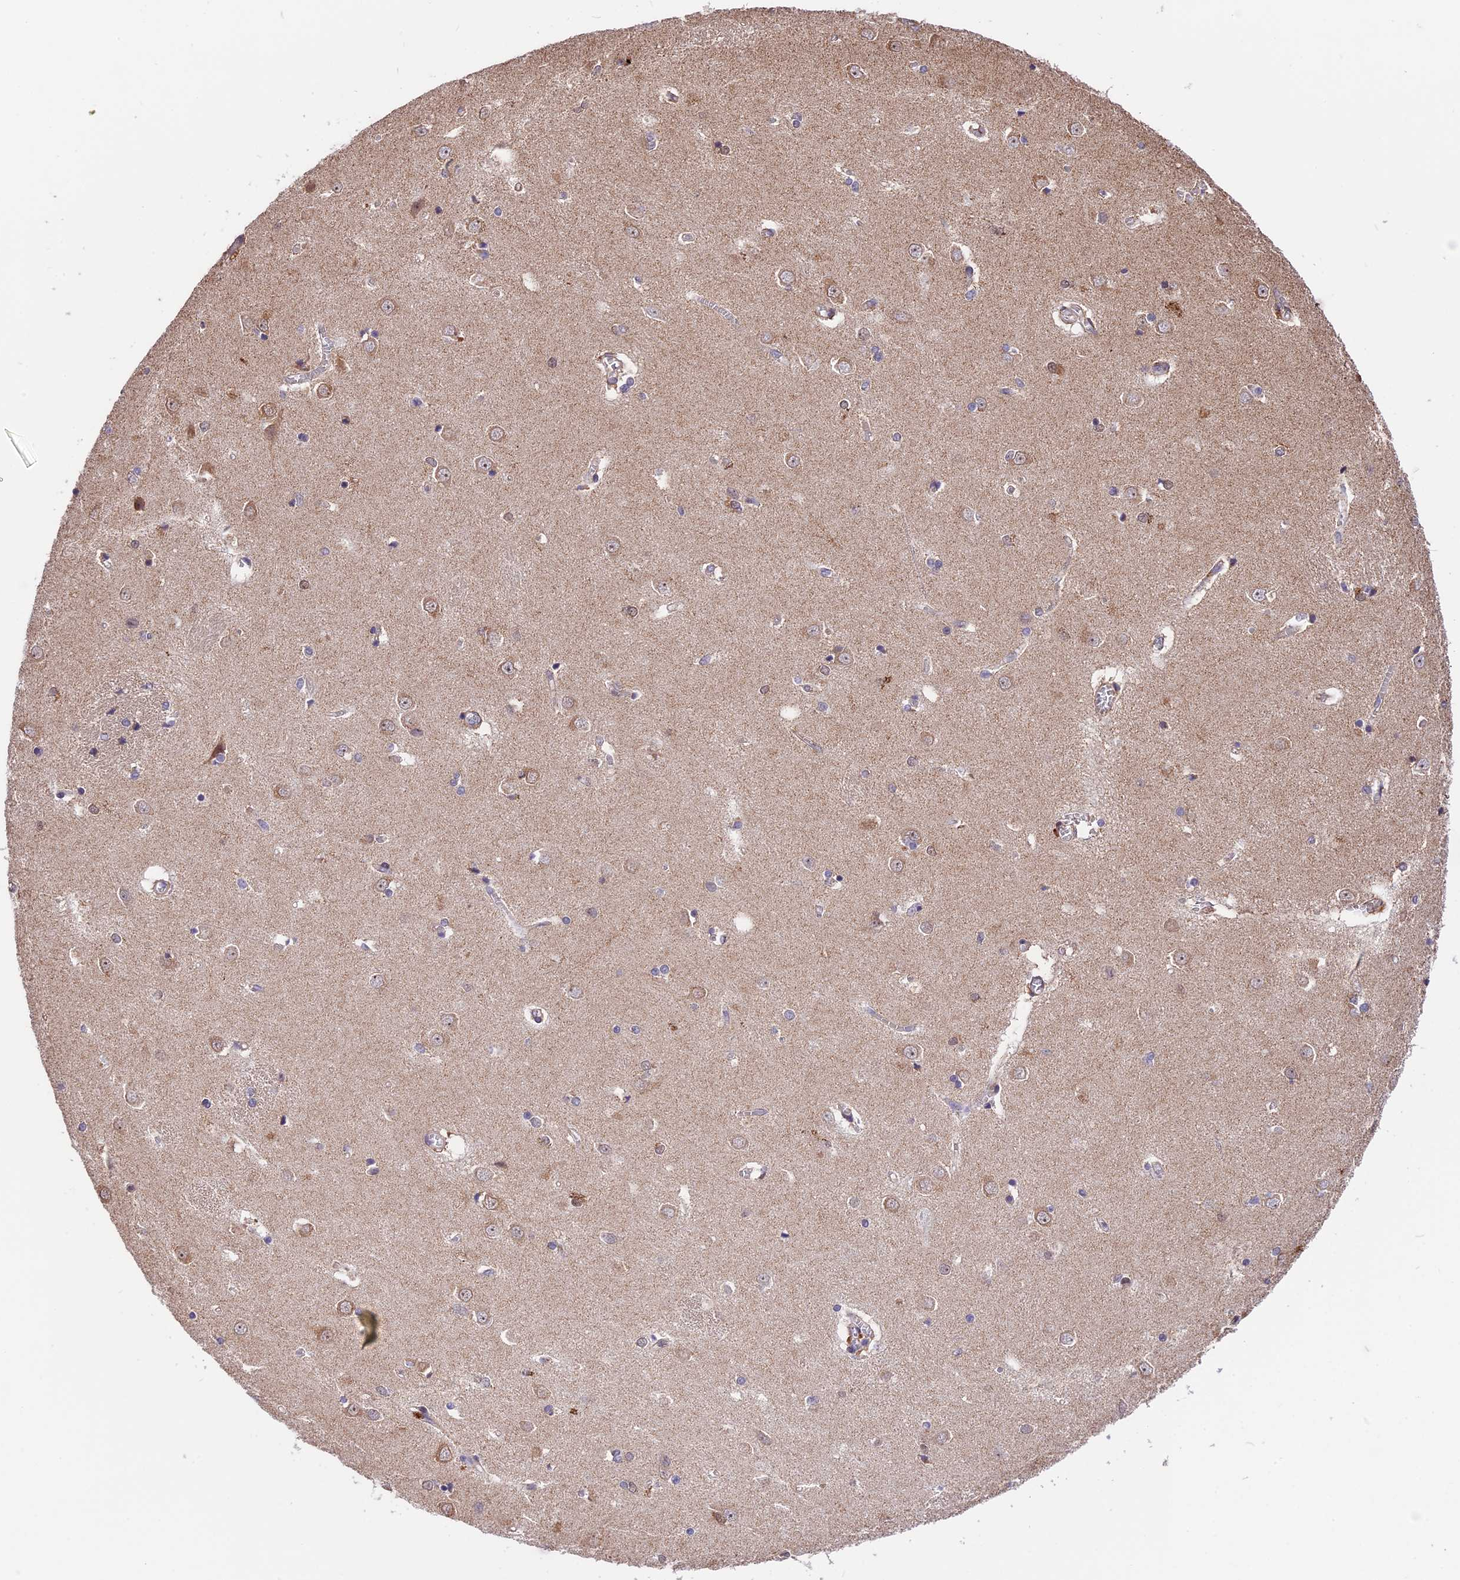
{"staining": {"intensity": "weak", "quantity": "<25%", "location": "cytoplasmic/membranous"}, "tissue": "caudate", "cell_type": "Glial cells", "image_type": "normal", "snomed": [{"axis": "morphology", "description": "Normal tissue, NOS"}, {"axis": "topography", "description": "Lateral ventricle wall"}], "caption": "This histopathology image is of unremarkable caudate stained with IHC to label a protein in brown with the nuclei are counter-stained blue. There is no staining in glial cells. The staining is performed using DAB brown chromogen with nuclei counter-stained in using hematoxylin.", "gene": "RERGL", "patient": {"sex": "male", "age": 37}}